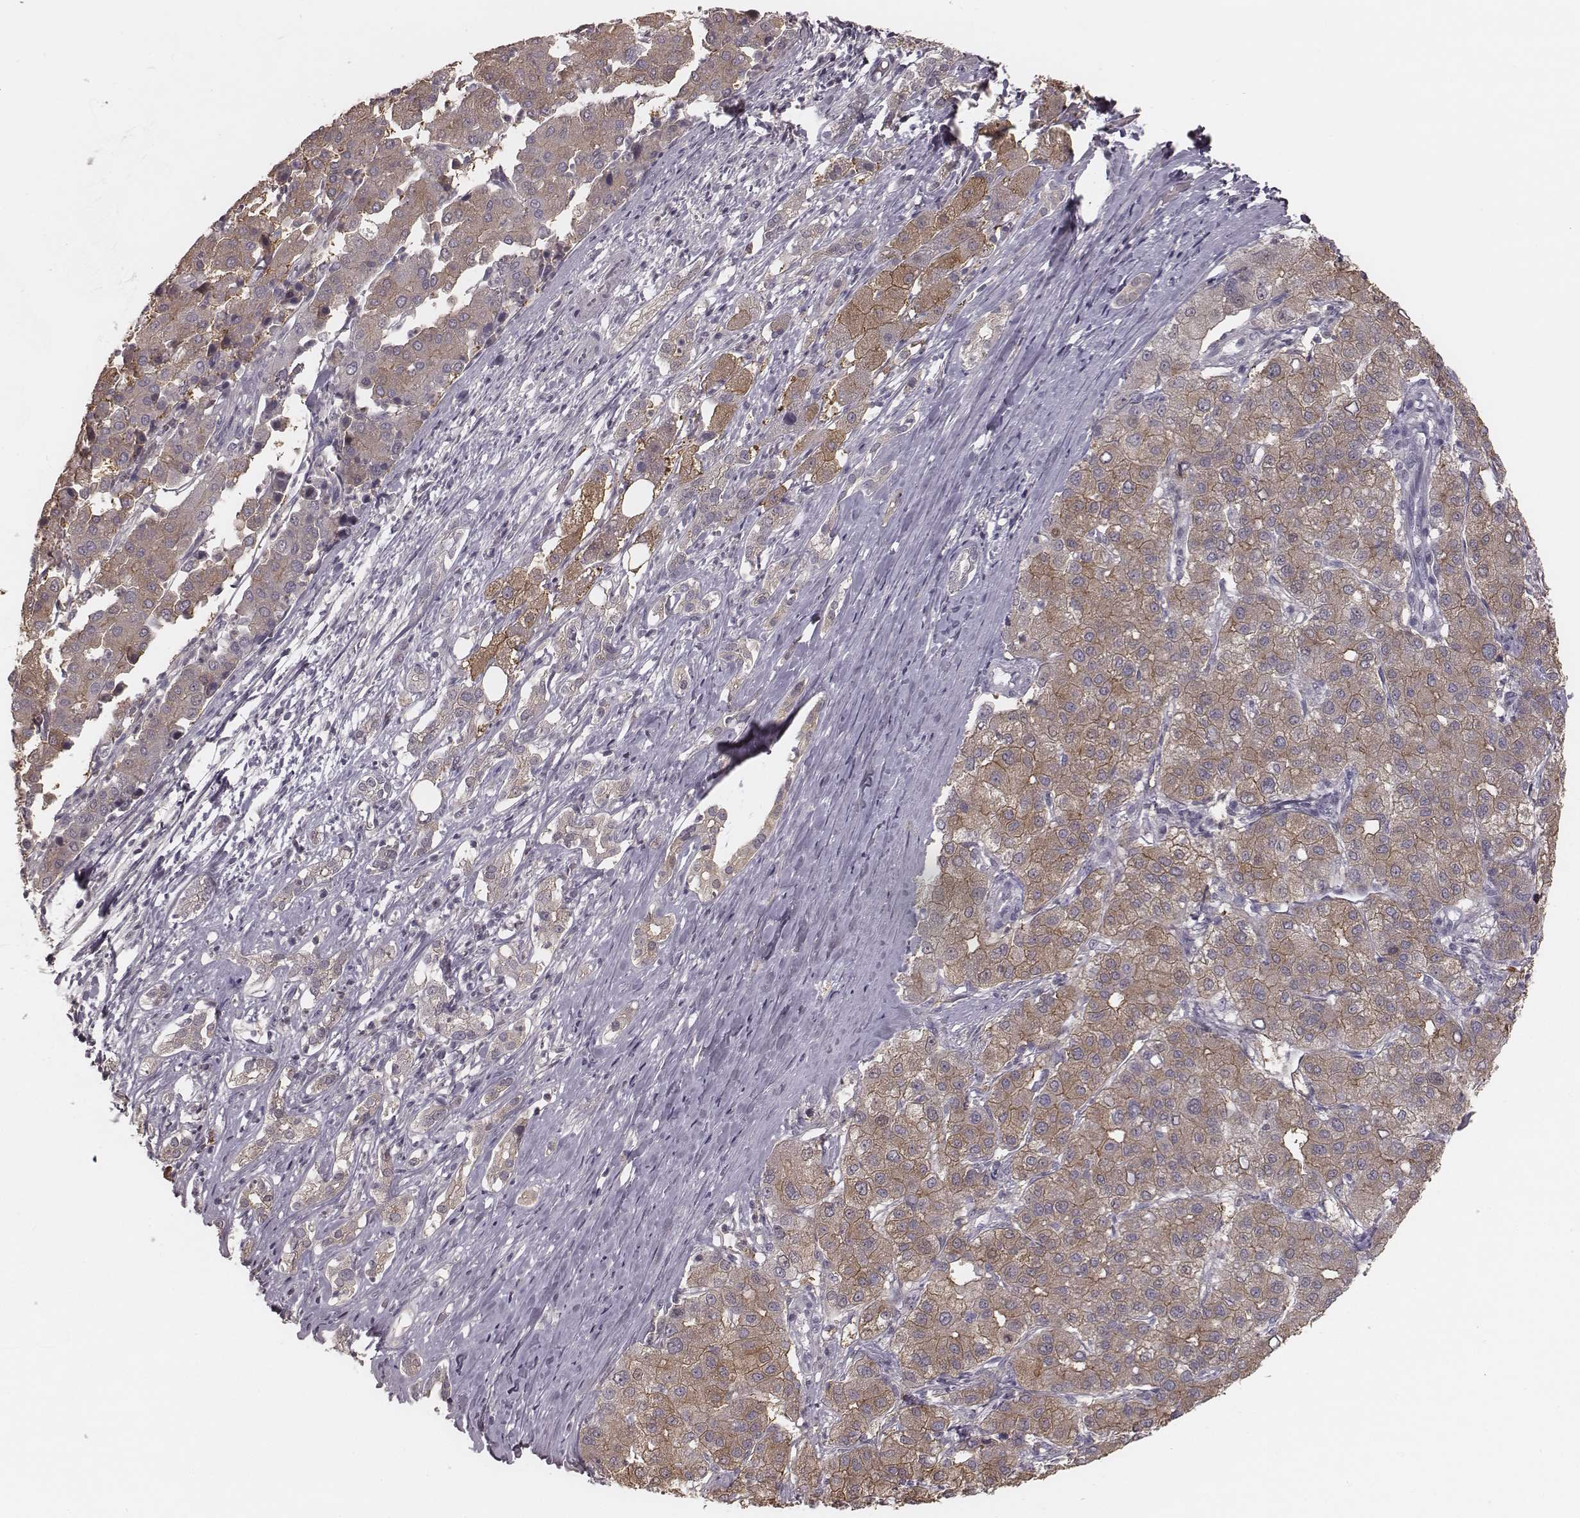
{"staining": {"intensity": "moderate", "quantity": ">75%", "location": "cytoplasmic/membranous"}, "tissue": "liver cancer", "cell_type": "Tumor cells", "image_type": "cancer", "snomed": [{"axis": "morphology", "description": "Carcinoma, Hepatocellular, NOS"}, {"axis": "topography", "description": "Liver"}], "caption": "There is medium levels of moderate cytoplasmic/membranous staining in tumor cells of liver hepatocellular carcinoma, as demonstrated by immunohistochemical staining (brown color).", "gene": "TDRD5", "patient": {"sex": "male", "age": 65}}